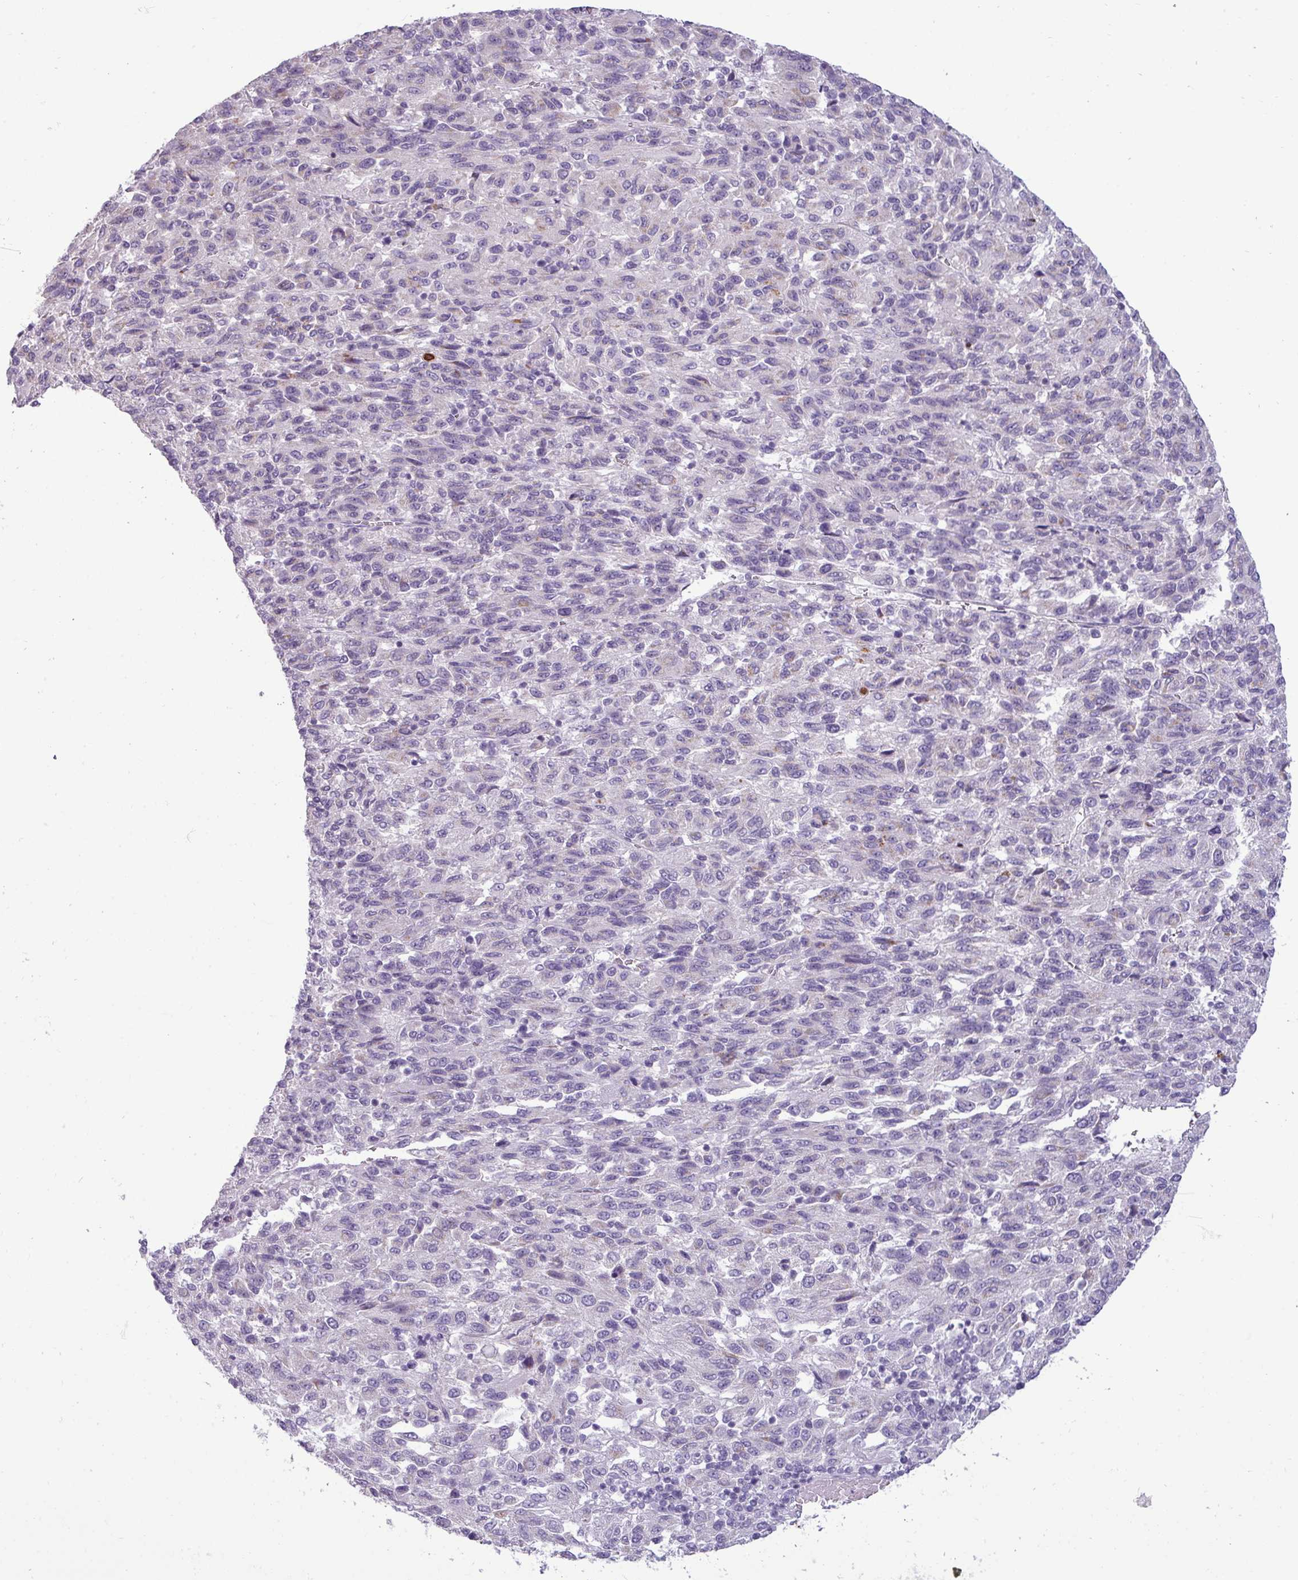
{"staining": {"intensity": "negative", "quantity": "none", "location": "none"}, "tissue": "melanoma", "cell_type": "Tumor cells", "image_type": "cancer", "snomed": [{"axis": "morphology", "description": "Malignant melanoma, Metastatic site"}, {"axis": "topography", "description": "Lung"}], "caption": "Tumor cells are negative for protein expression in human malignant melanoma (metastatic site).", "gene": "TRIM39", "patient": {"sex": "male", "age": 64}}